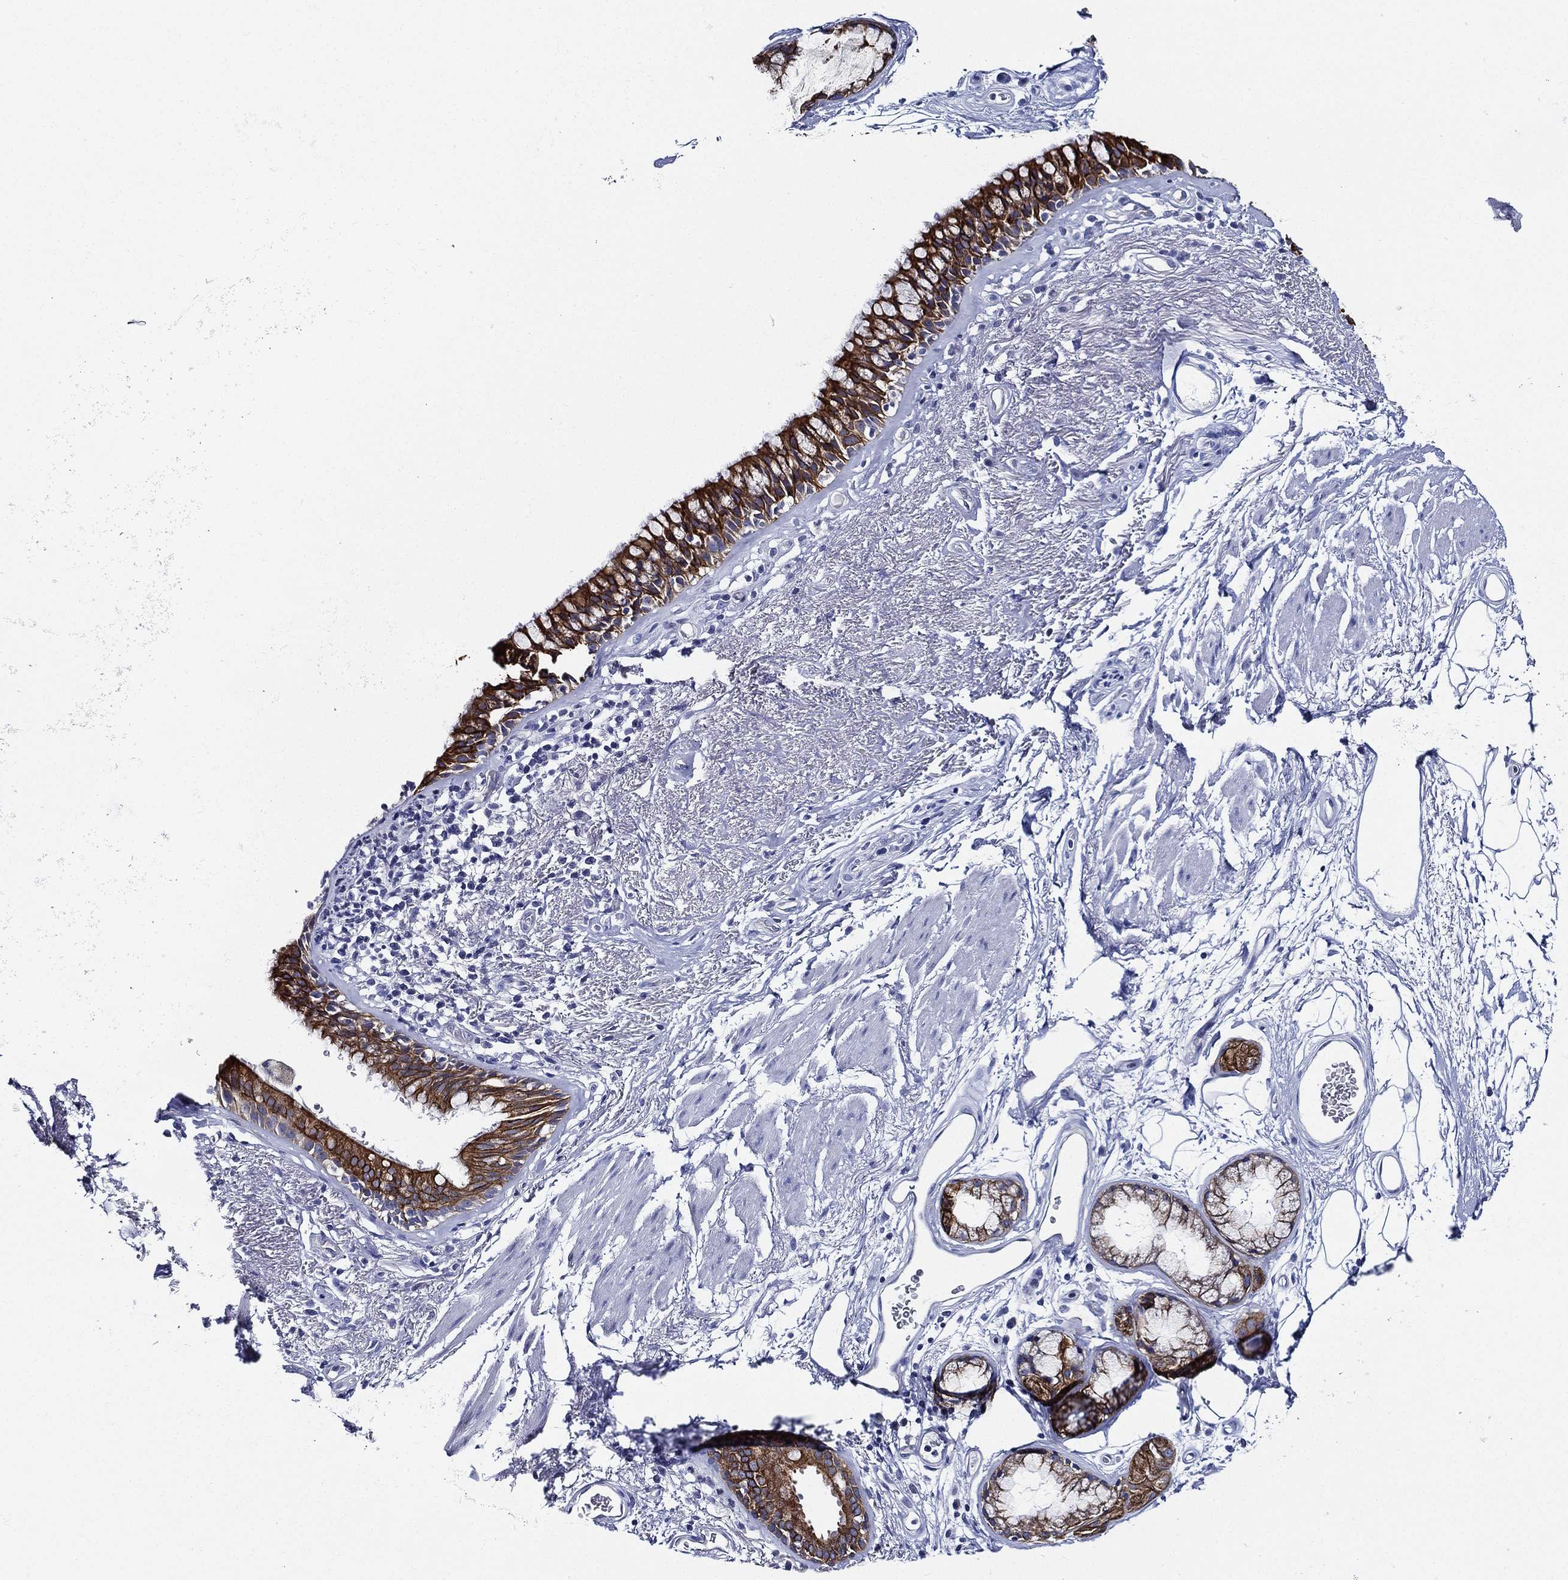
{"staining": {"intensity": "strong", "quantity": ">75%", "location": "cytoplasmic/membranous"}, "tissue": "bronchus", "cell_type": "Respiratory epithelial cells", "image_type": "normal", "snomed": [{"axis": "morphology", "description": "Normal tissue, NOS"}, {"axis": "topography", "description": "Bronchus"}], "caption": "Strong cytoplasmic/membranous protein positivity is identified in approximately >75% of respiratory epithelial cells in bronchus.", "gene": "NEDD9", "patient": {"sex": "male", "age": 82}}